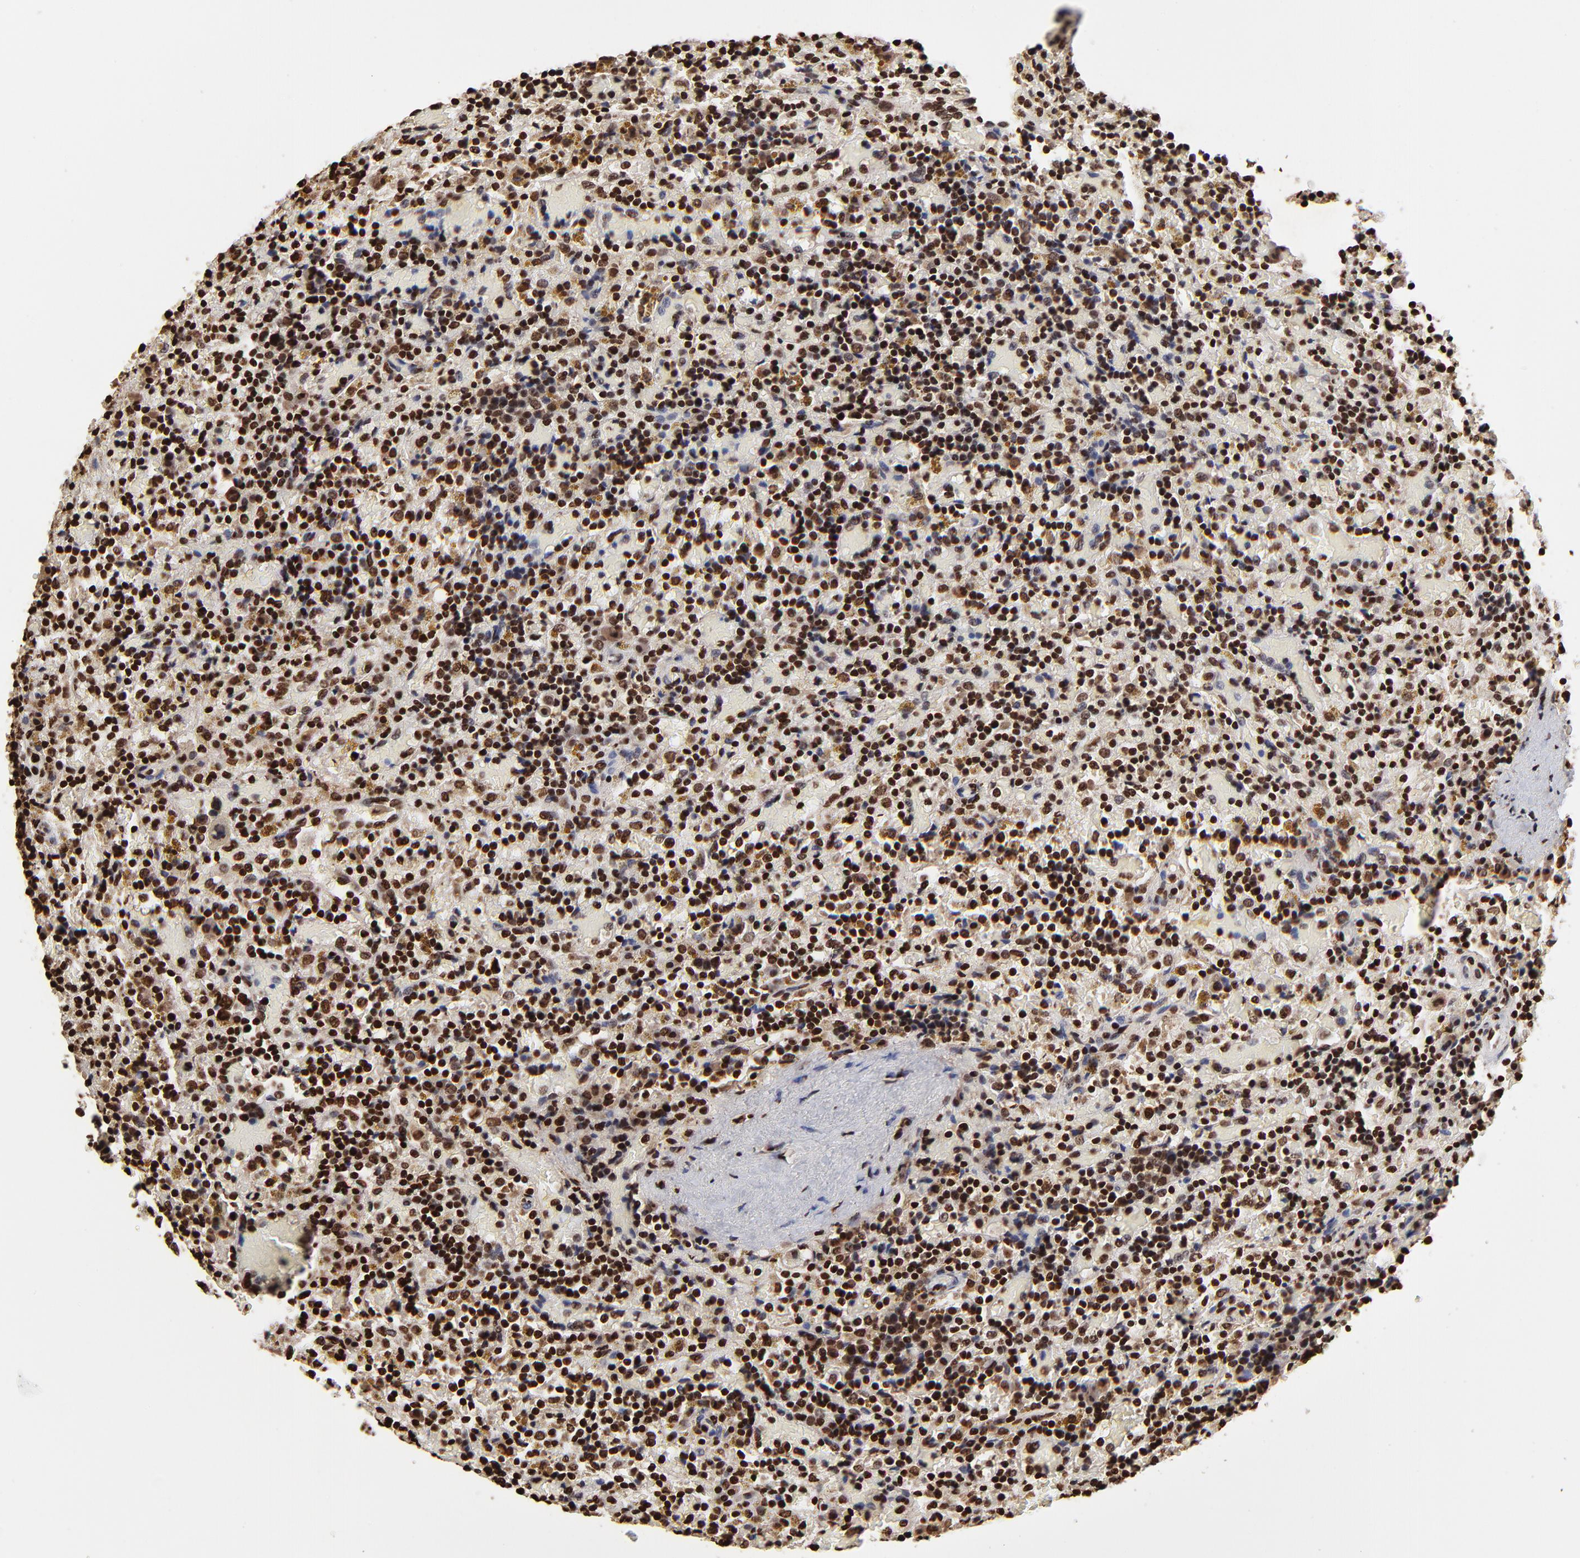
{"staining": {"intensity": "strong", "quantity": ">75%", "location": "nuclear"}, "tissue": "lymphoma", "cell_type": "Tumor cells", "image_type": "cancer", "snomed": [{"axis": "morphology", "description": "Malignant lymphoma, non-Hodgkin's type, Low grade"}, {"axis": "topography", "description": "Spleen"}], "caption": "Low-grade malignant lymphoma, non-Hodgkin's type was stained to show a protein in brown. There is high levels of strong nuclear expression in about >75% of tumor cells.", "gene": "ZNF544", "patient": {"sex": "female", "age": 65}}